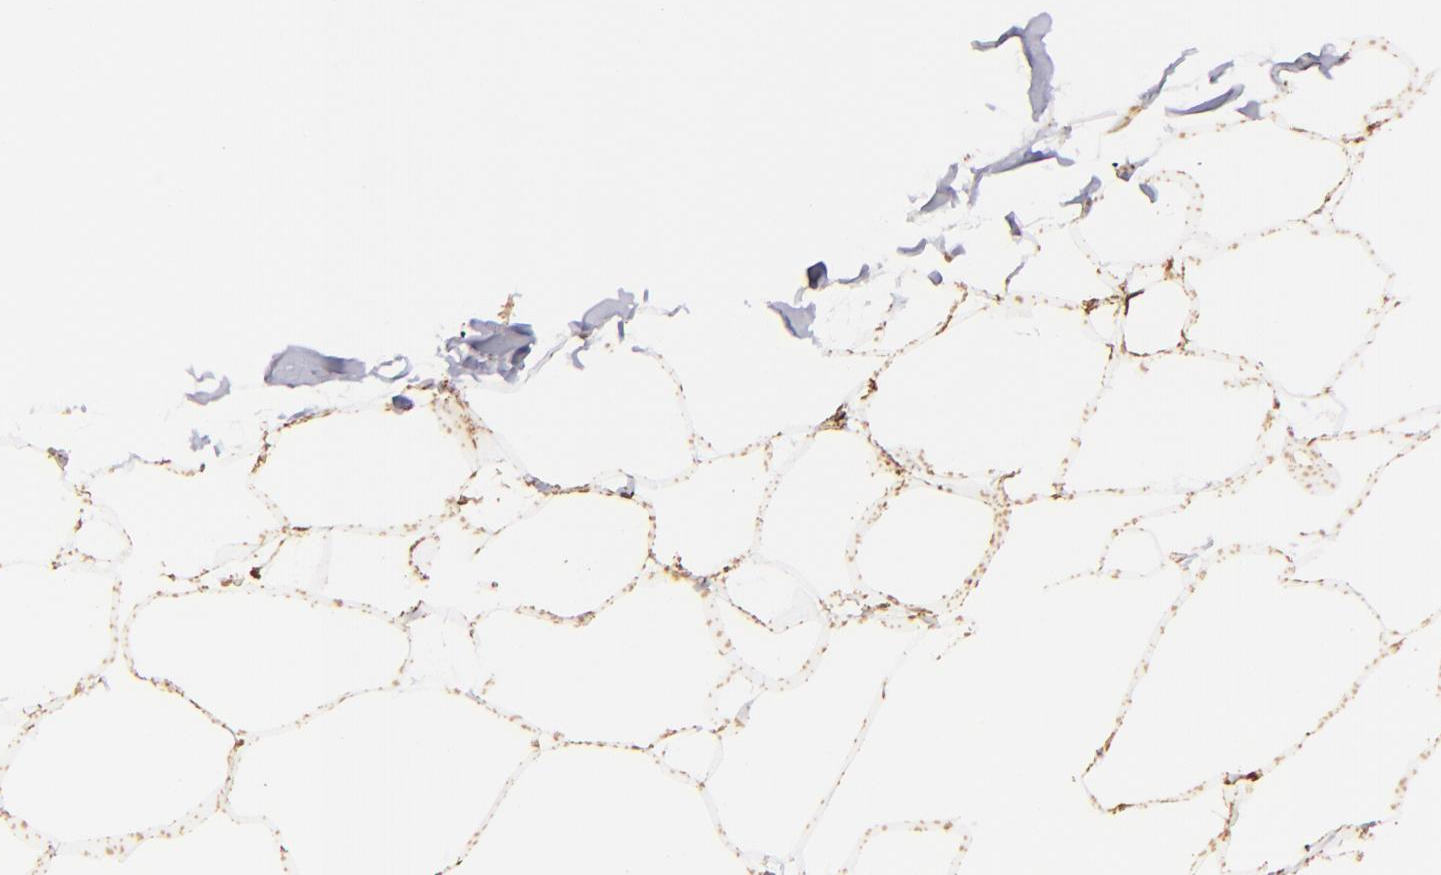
{"staining": {"intensity": "strong", "quantity": ">75%", "location": "cytoplasmic/membranous"}, "tissue": "adipose tissue", "cell_type": "Adipocytes", "image_type": "normal", "snomed": [{"axis": "morphology", "description": "Normal tissue, NOS"}, {"axis": "morphology", "description": "Duct carcinoma"}, {"axis": "topography", "description": "Breast"}, {"axis": "topography", "description": "Adipose tissue"}], "caption": "IHC staining of unremarkable adipose tissue, which displays high levels of strong cytoplasmic/membranous expression in approximately >75% of adipocytes indicating strong cytoplasmic/membranous protein positivity. The staining was performed using DAB (3,3'-diaminobenzidine) (brown) for protein detection and nuclei were counterstained in hematoxylin (blue).", "gene": "MAOB", "patient": {"sex": "female", "age": 37}}